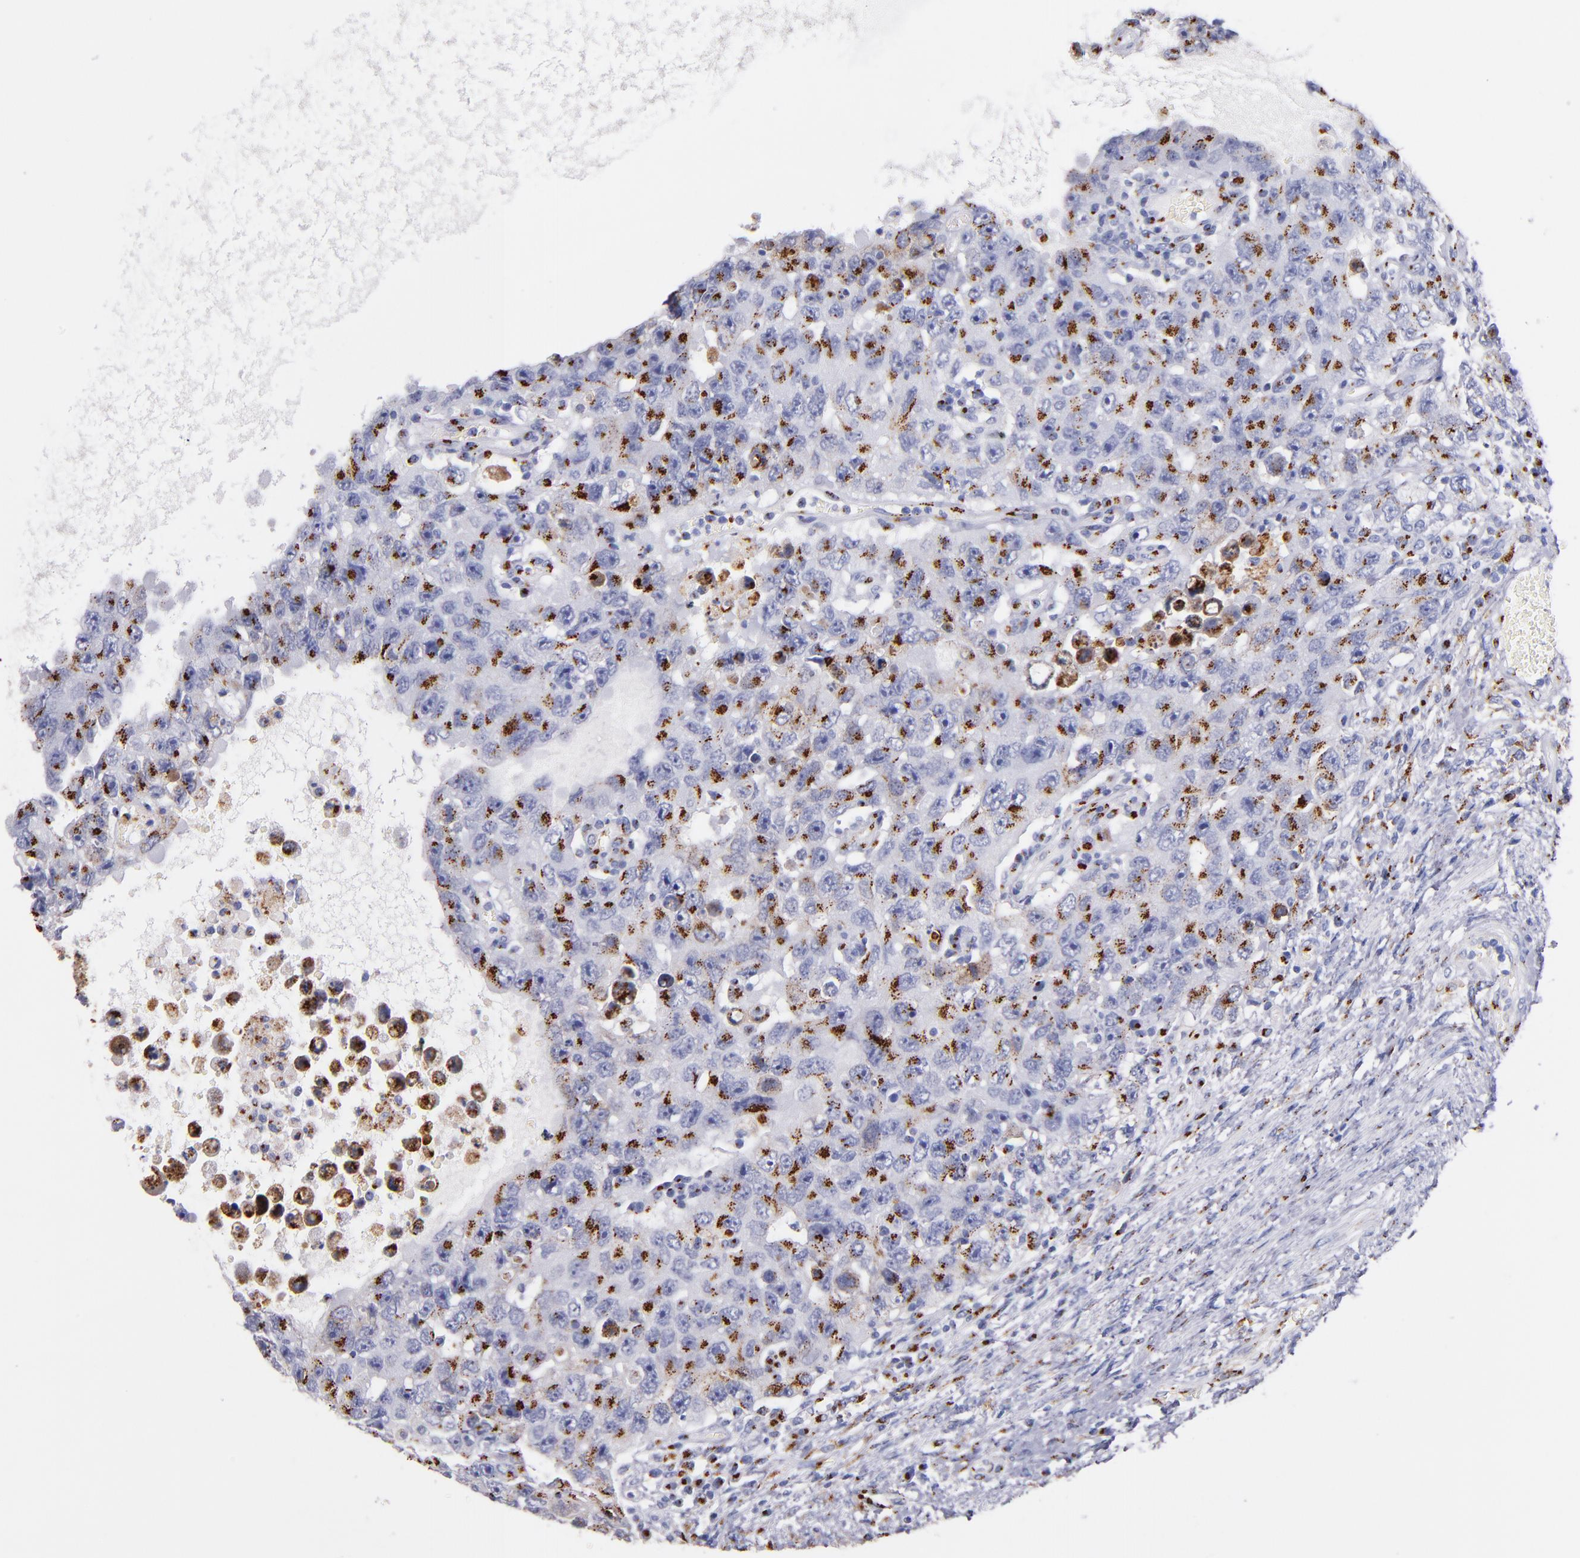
{"staining": {"intensity": "moderate", "quantity": "25%-75%", "location": "cytoplasmic/membranous"}, "tissue": "testis cancer", "cell_type": "Tumor cells", "image_type": "cancer", "snomed": [{"axis": "morphology", "description": "Carcinoma, Embryonal, NOS"}, {"axis": "topography", "description": "Testis"}], "caption": "IHC (DAB) staining of human testis cancer (embryonal carcinoma) exhibits moderate cytoplasmic/membranous protein staining in about 25%-75% of tumor cells. Using DAB (3,3'-diaminobenzidine) (brown) and hematoxylin (blue) stains, captured at high magnification using brightfield microscopy.", "gene": "GOLIM4", "patient": {"sex": "male", "age": 26}}